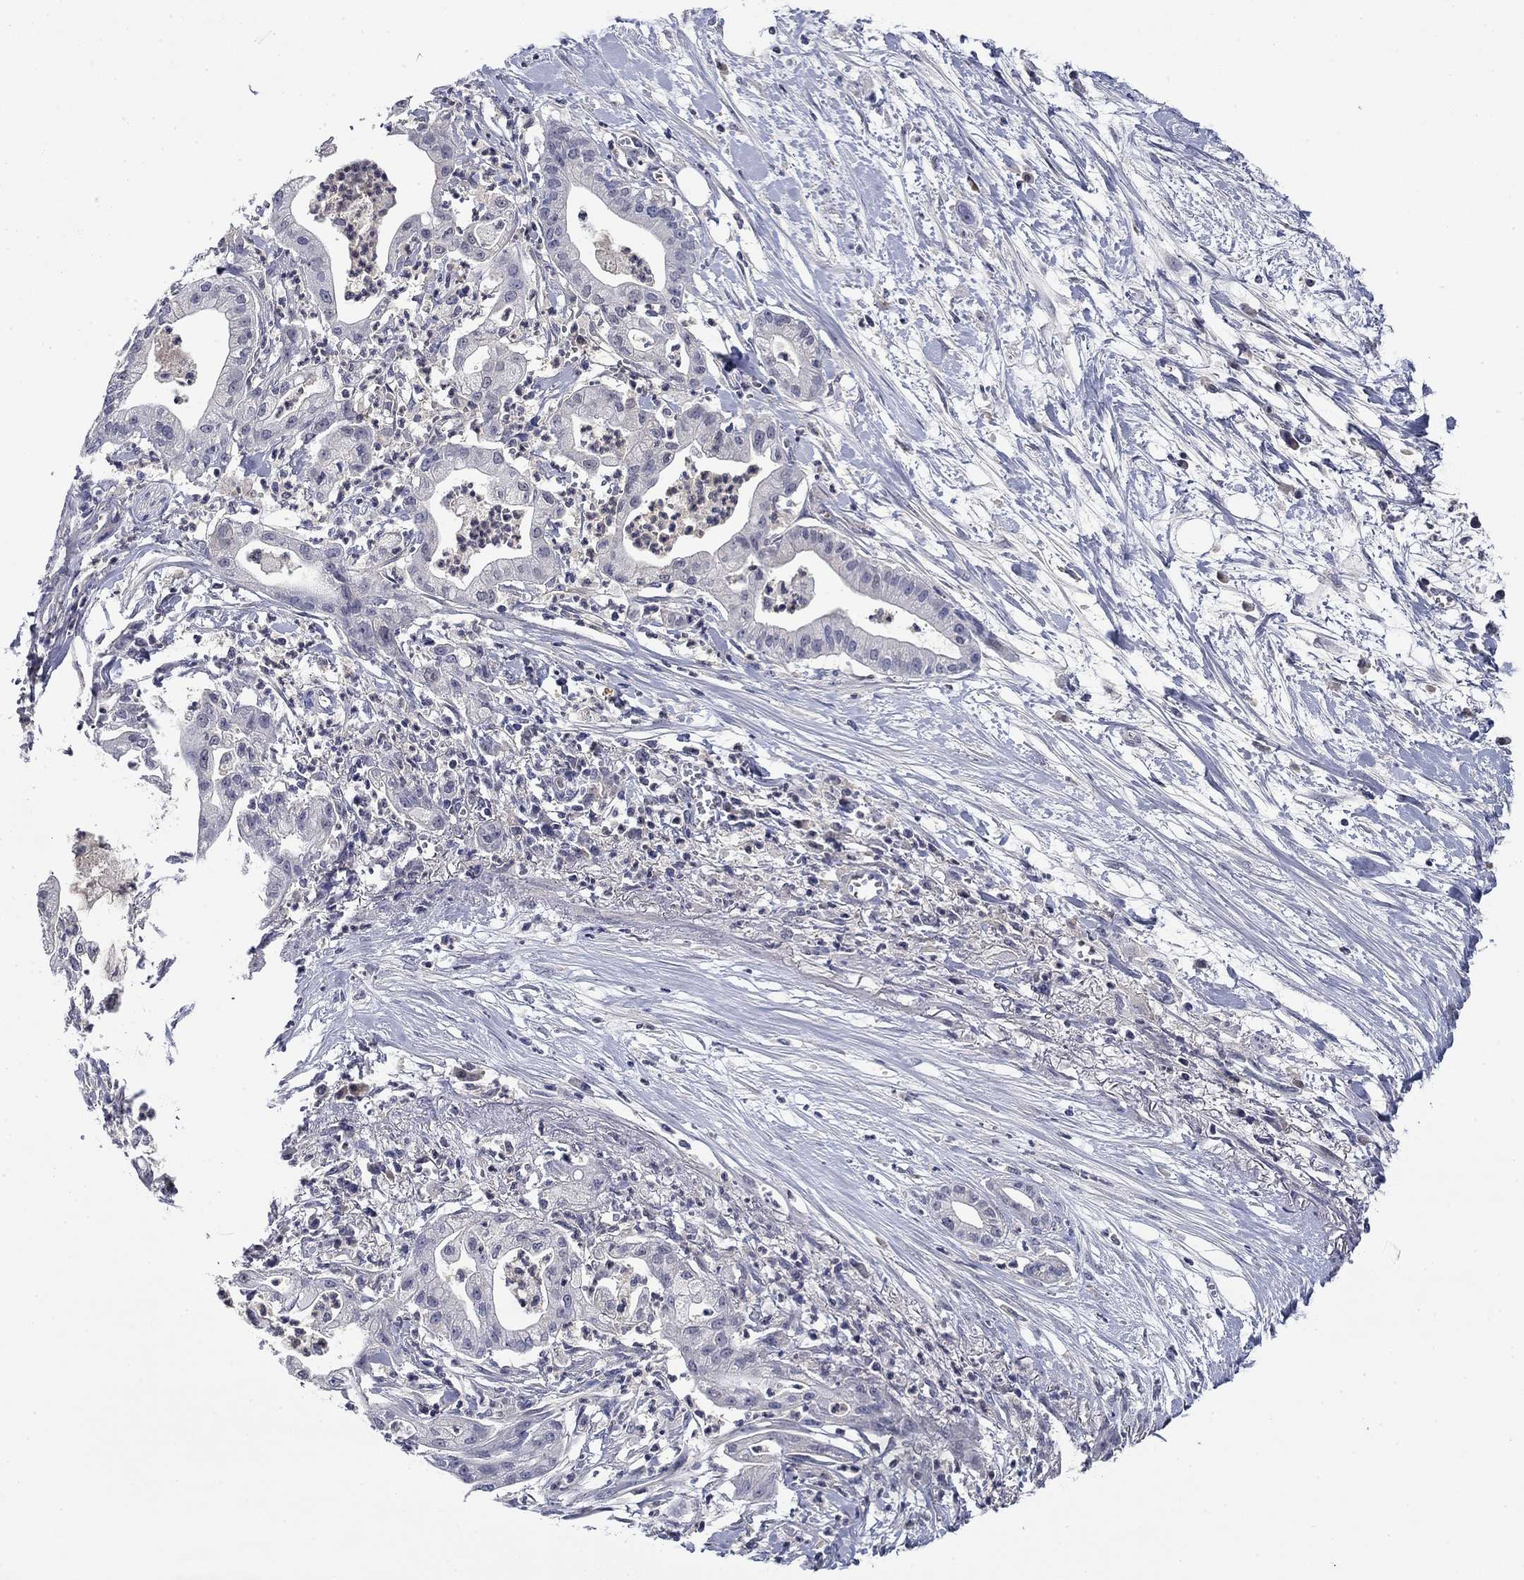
{"staining": {"intensity": "negative", "quantity": "none", "location": "none"}, "tissue": "pancreatic cancer", "cell_type": "Tumor cells", "image_type": "cancer", "snomed": [{"axis": "morphology", "description": "Normal tissue, NOS"}, {"axis": "morphology", "description": "Adenocarcinoma, NOS"}, {"axis": "topography", "description": "Lymph node"}, {"axis": "topography", "description": "Pancreas"}], "caption": "DAB (3,3'-diaminobenzidine) immunohistochemical staining of human pancreatic adenocarcinoma displays no significant staining in tumor cells. (Stains: DAB IHC with hematoxylin counter stain, Microscopy: brightfield microscopy at high magnification).", "gene": "DDTL", "patient": {"sex": "female", "age": 58}}